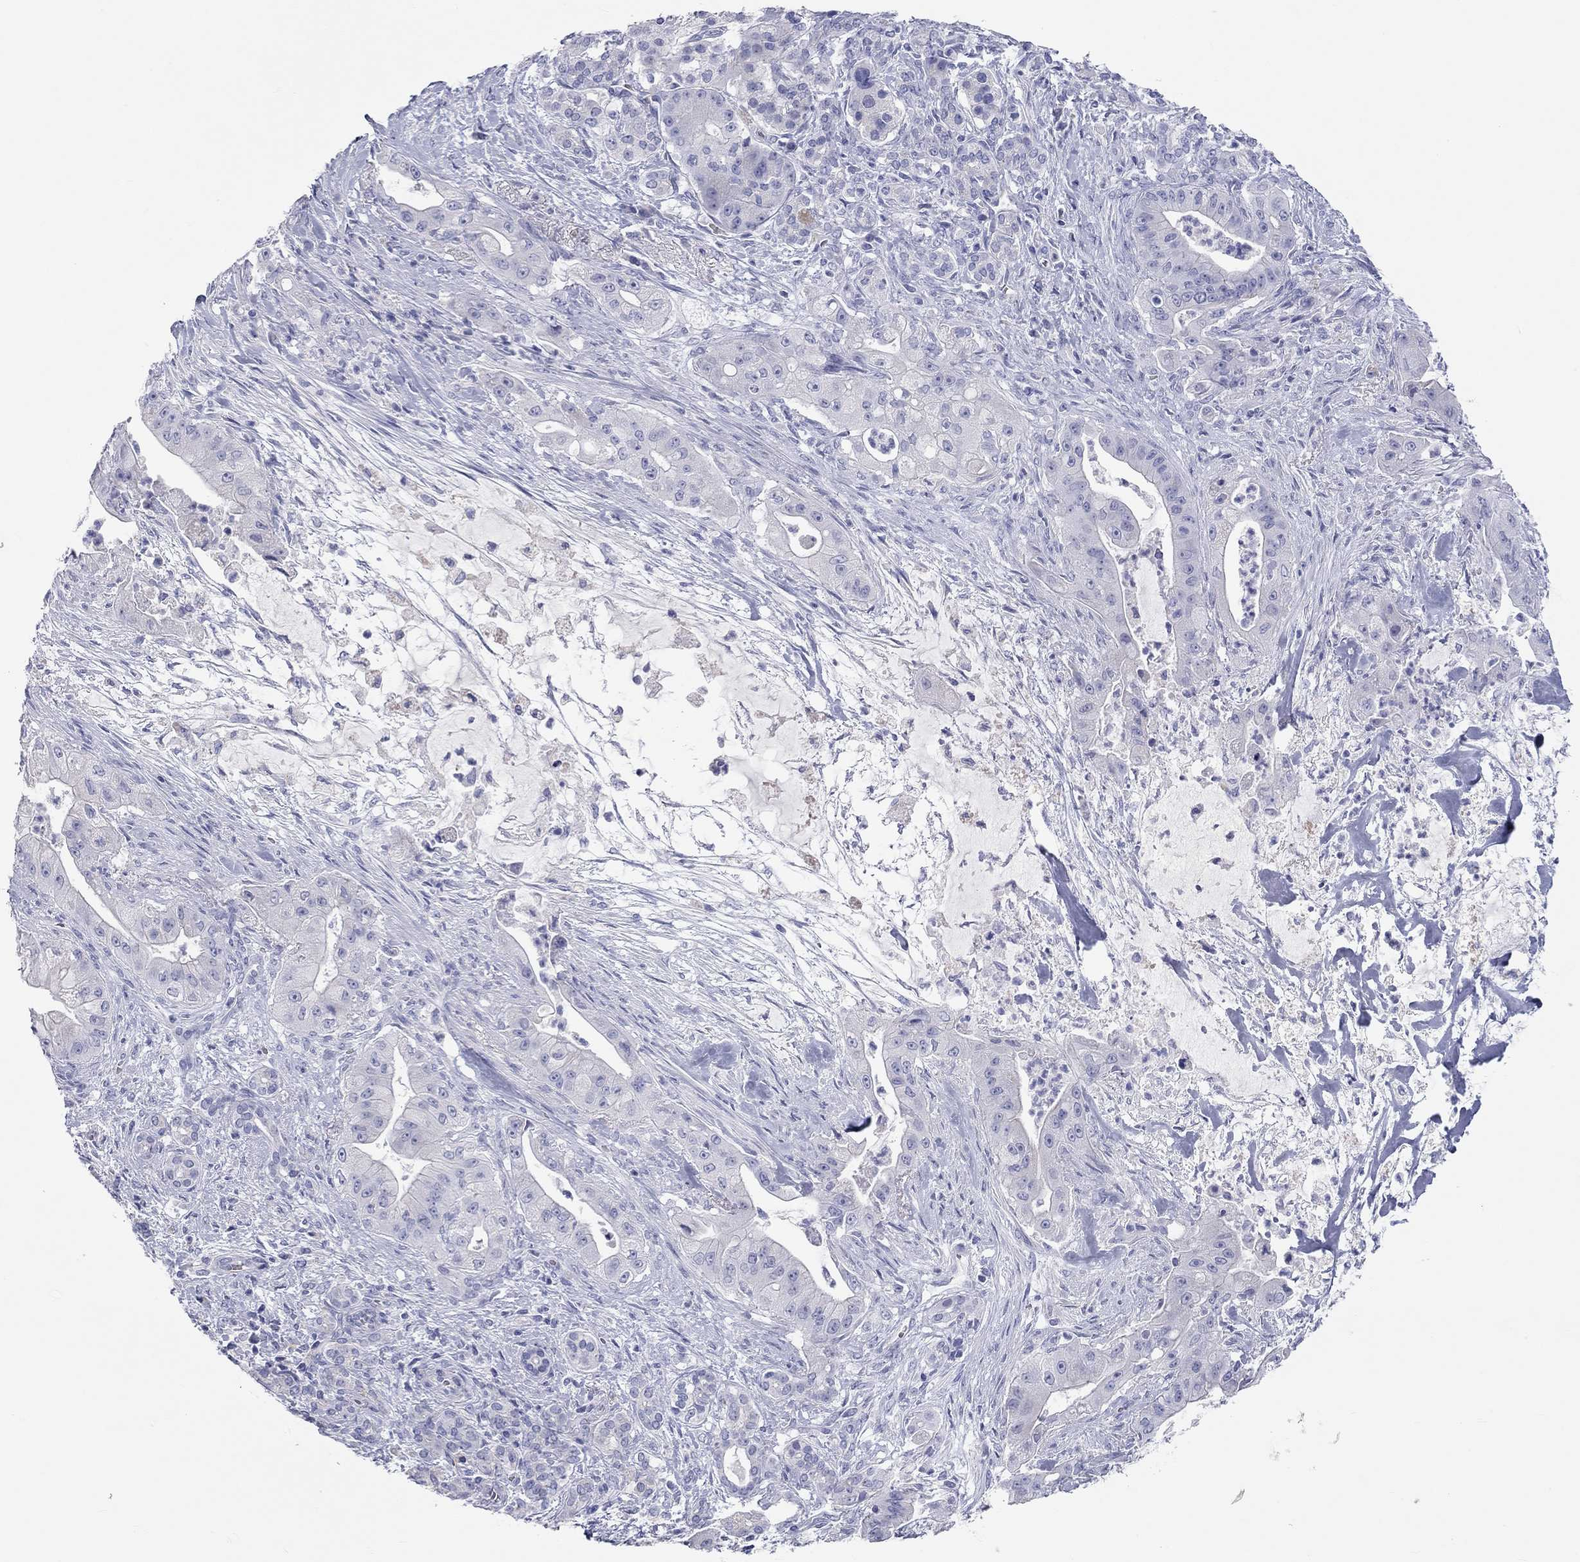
{"staining": {"intensity": "negative", "quantity": "none", "location": "none"}, "tissue": "pancreatic cancer", "cell_type": "Tumor cells", "image_type": "cancer", "snomed": [{"axis": "morphology", "description": "Normal tissue, NOS"}, {"axis": "morphology", "description": "Inflammation, NOS"}, {"axis": "morphology", "description": "Adenocarcinoma, NOS"}, {"axis": "topography", "description": "Pancreas"}], "caption": "A high-resolution image shows immunohistochemistry staining of pancreatic cancer (adenocarcinoma), which demonstrates no significant staining in tumor cells.", "gene": "PCDHGC5", "patient": {"sex": "male", "age": 57}}